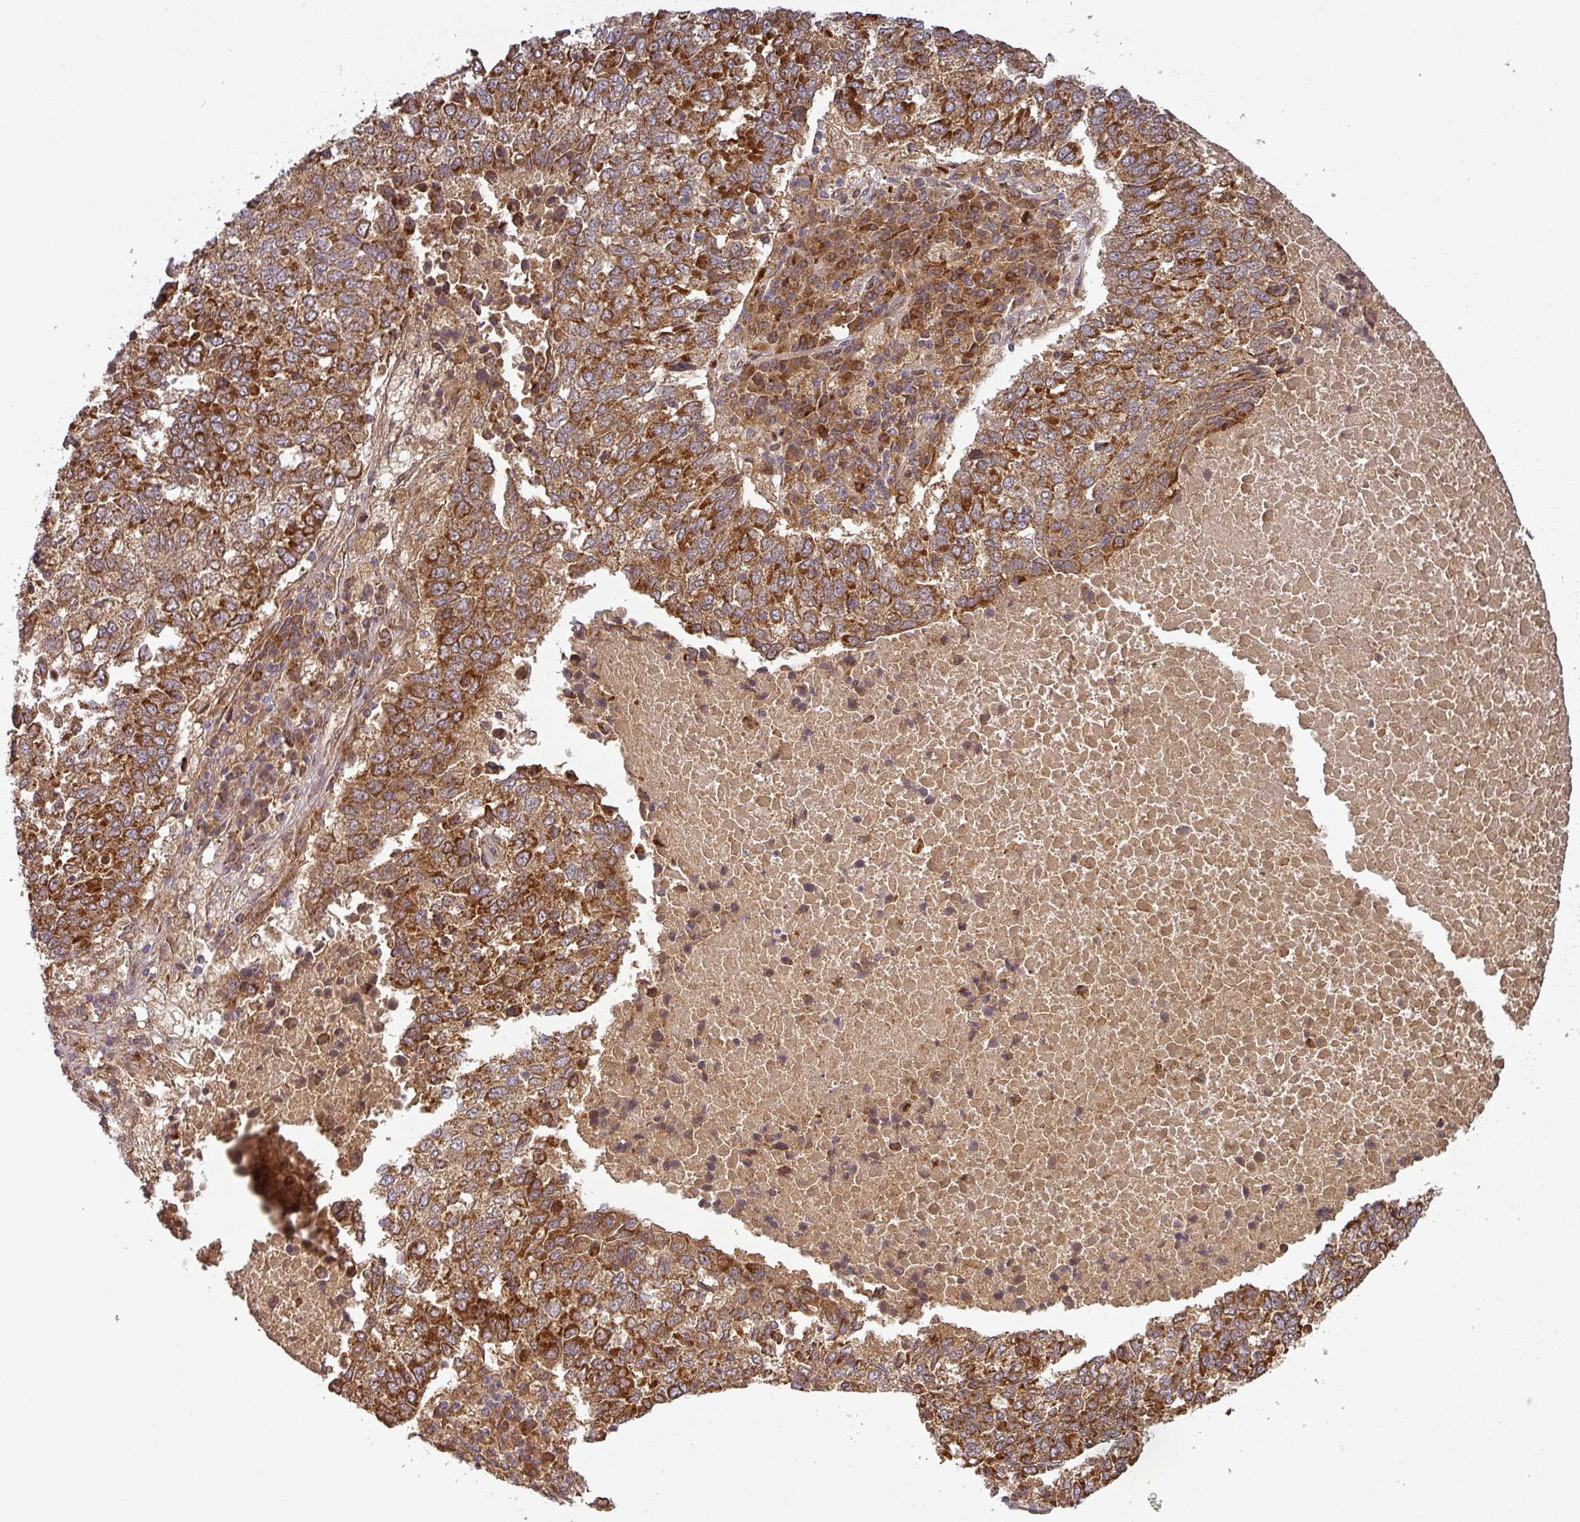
{"staining": {"intensity": "strong", "quantity": ">75%", "location": "cytoplasmic/membranous"}, "tissue": "lung cancer", "cell_type": "Tumor cells", "image_type": "cancer", "snomed": [{"axis": "morphology", "description": "Squamous cell carcinoma, NOS"}, {"axis": "topography", "description": "Lung"}], "caption": "An IHC photomicrograph of tumor tissue is shown. Protein staining in brown highlights strong cytoplasmic/membranous positivity in squamous cell carcinoma (lung) within tumor cells. The protein is stained brown, and the nuclei are stained in blue (DAB IHC with brightfield microscopy, high magnification).", "gene": "MALSU1", "patient": {"sex": "male", "age": 73}}